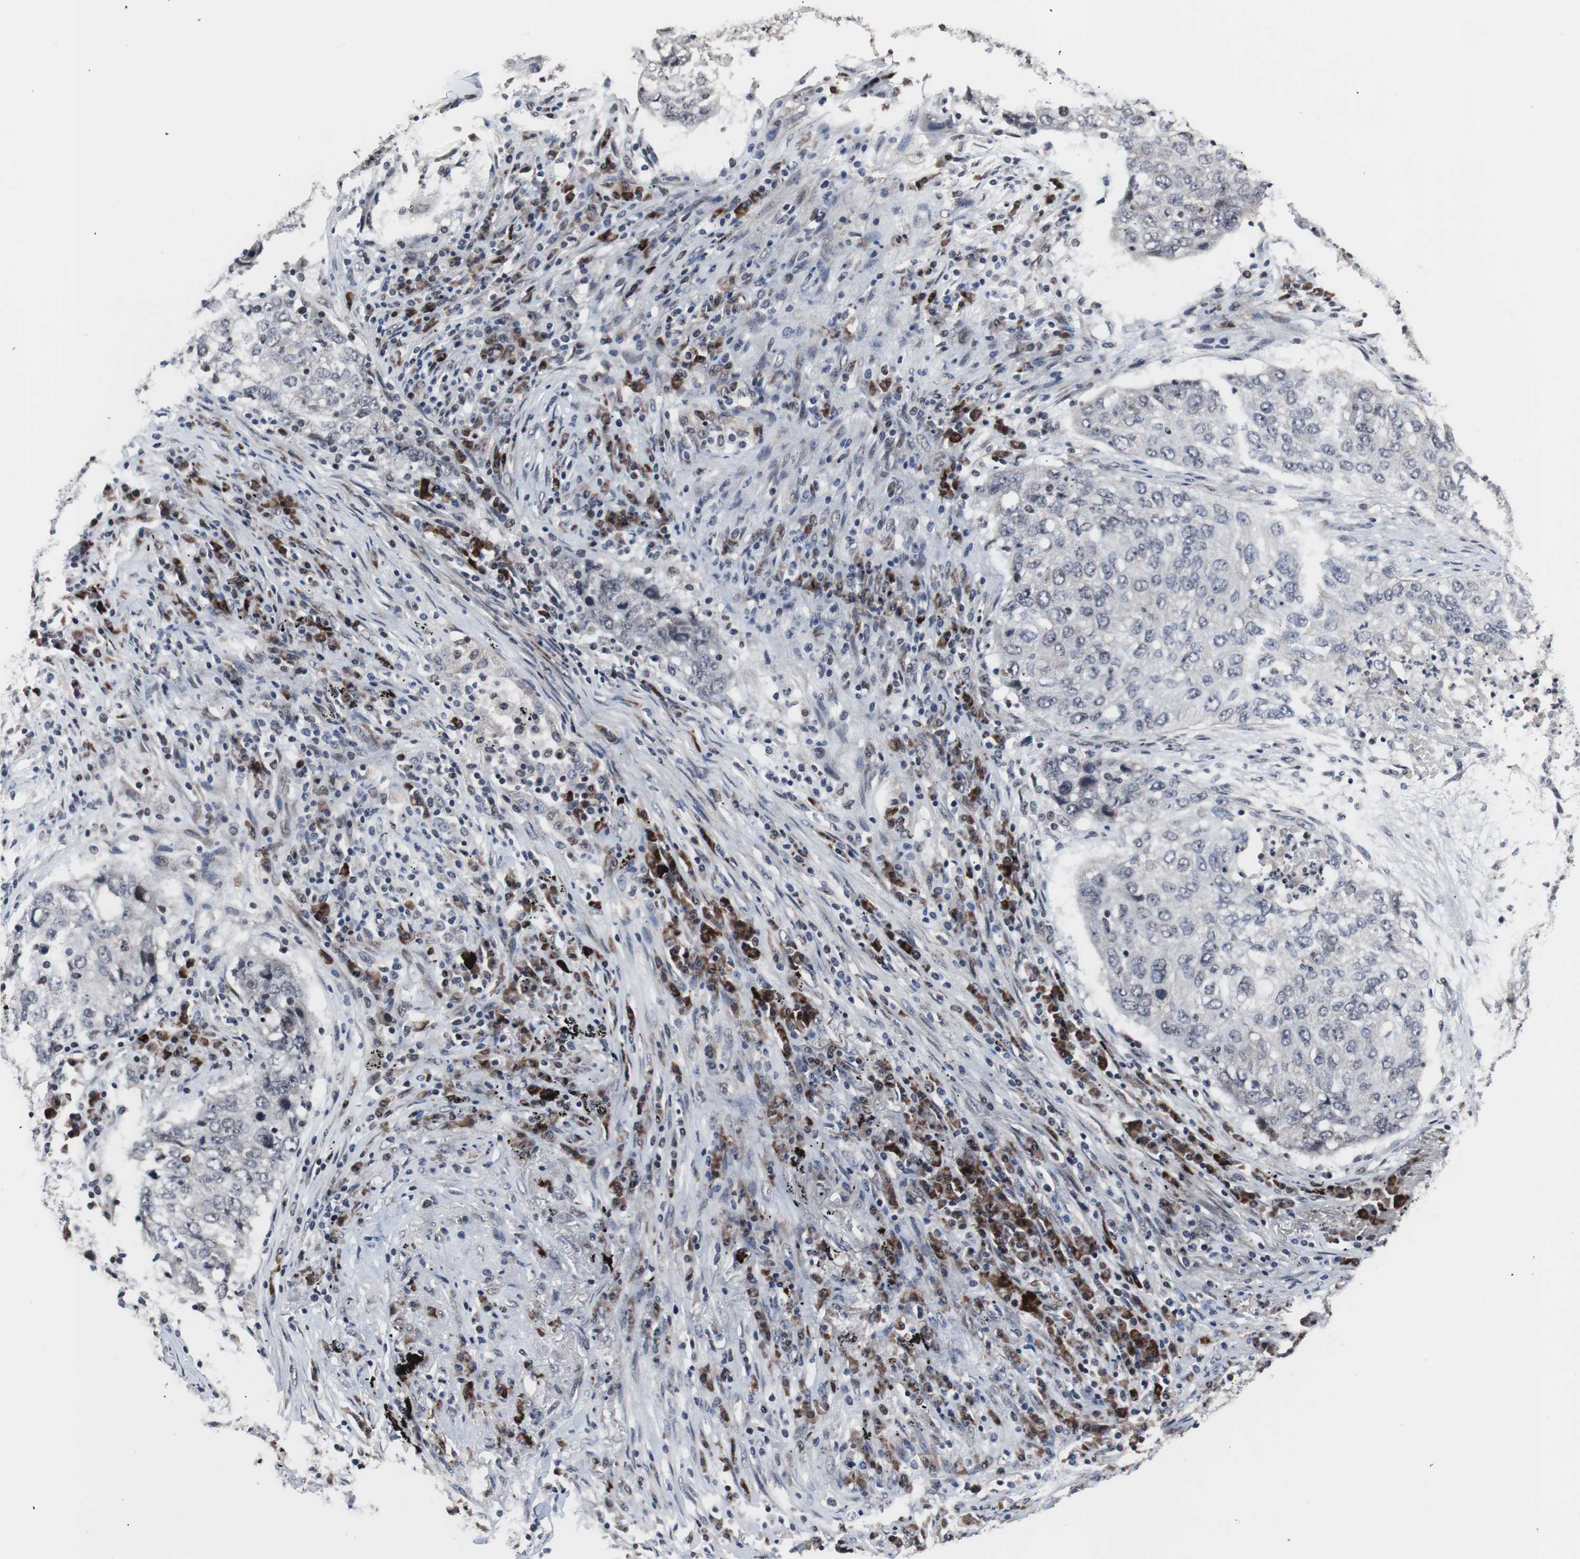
{"staining": {"intensity": "negative", "quantity": "none", "location": "none"}, "tissue": "lung cancer", "cell_type": "Tumor cells", "image_type": "cancer", "snomed": [{"axis": "morphology", "description": "Squamous cell carcinoma, NOS"}, {"axis": "topography", "description": "Lung"}], "caption": "Histopathology image shows no protein expression in tumor cells of lung squamous cell carcinoma tissue.", "gene": "GTF2F2", "patient": {"sex": "female", "age": 63}}